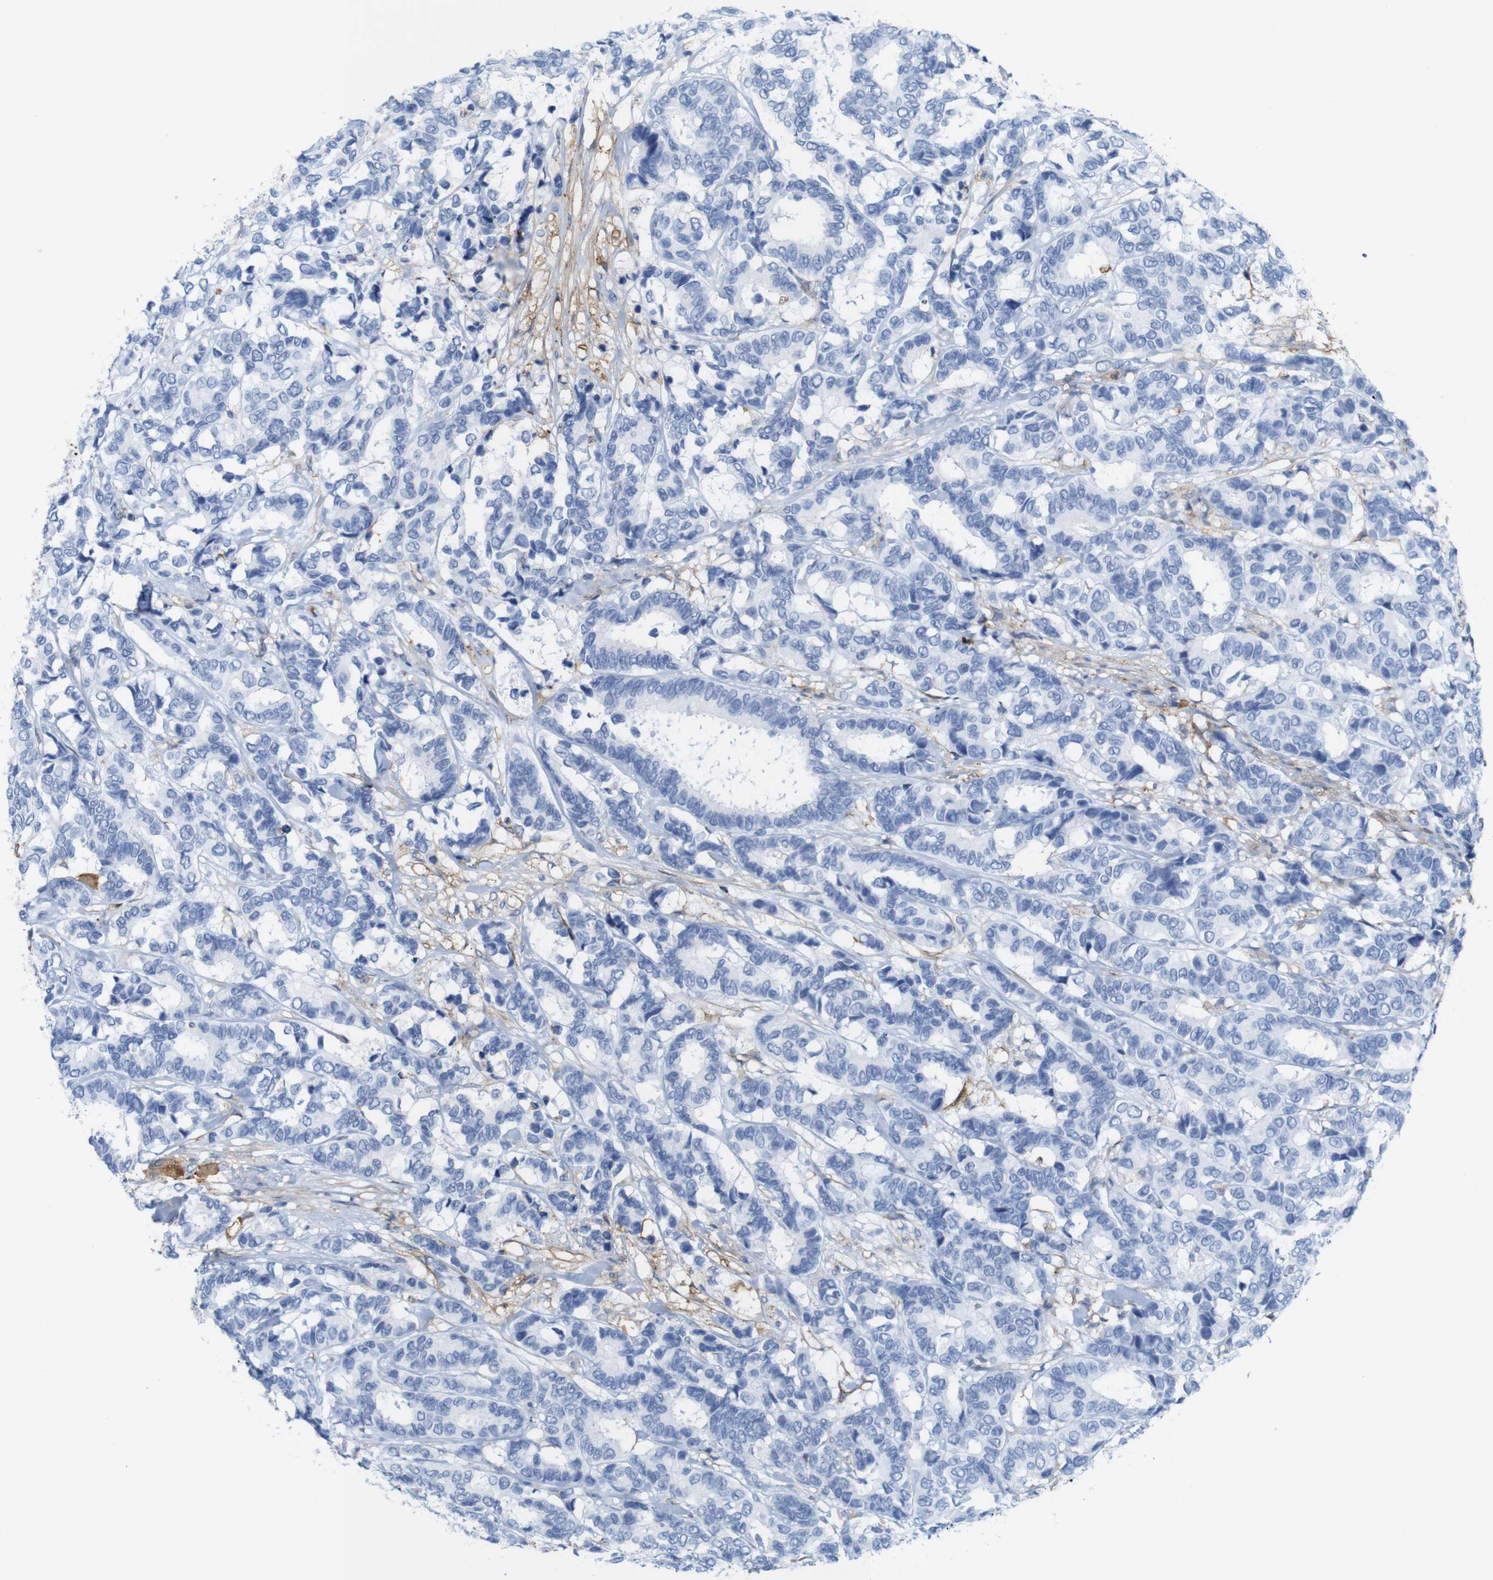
{"staining": {"intensity": "negative", "quantity": "none", "location": "none"}, "tissue": "breast cancer", "cell_type": "Tumor cells", "image_type": "cancer", "snomed": [{"axis": "morphology", "description": "Duct carcinoma"}, {"axis": "topography", "description": "Breast"}], "caption": "Tumor cells are negative for protein expression in human breast infiltrating ductal carcinoma.", "gene": "ANXA1", "patient": {"sex": "female", "age": 87}}